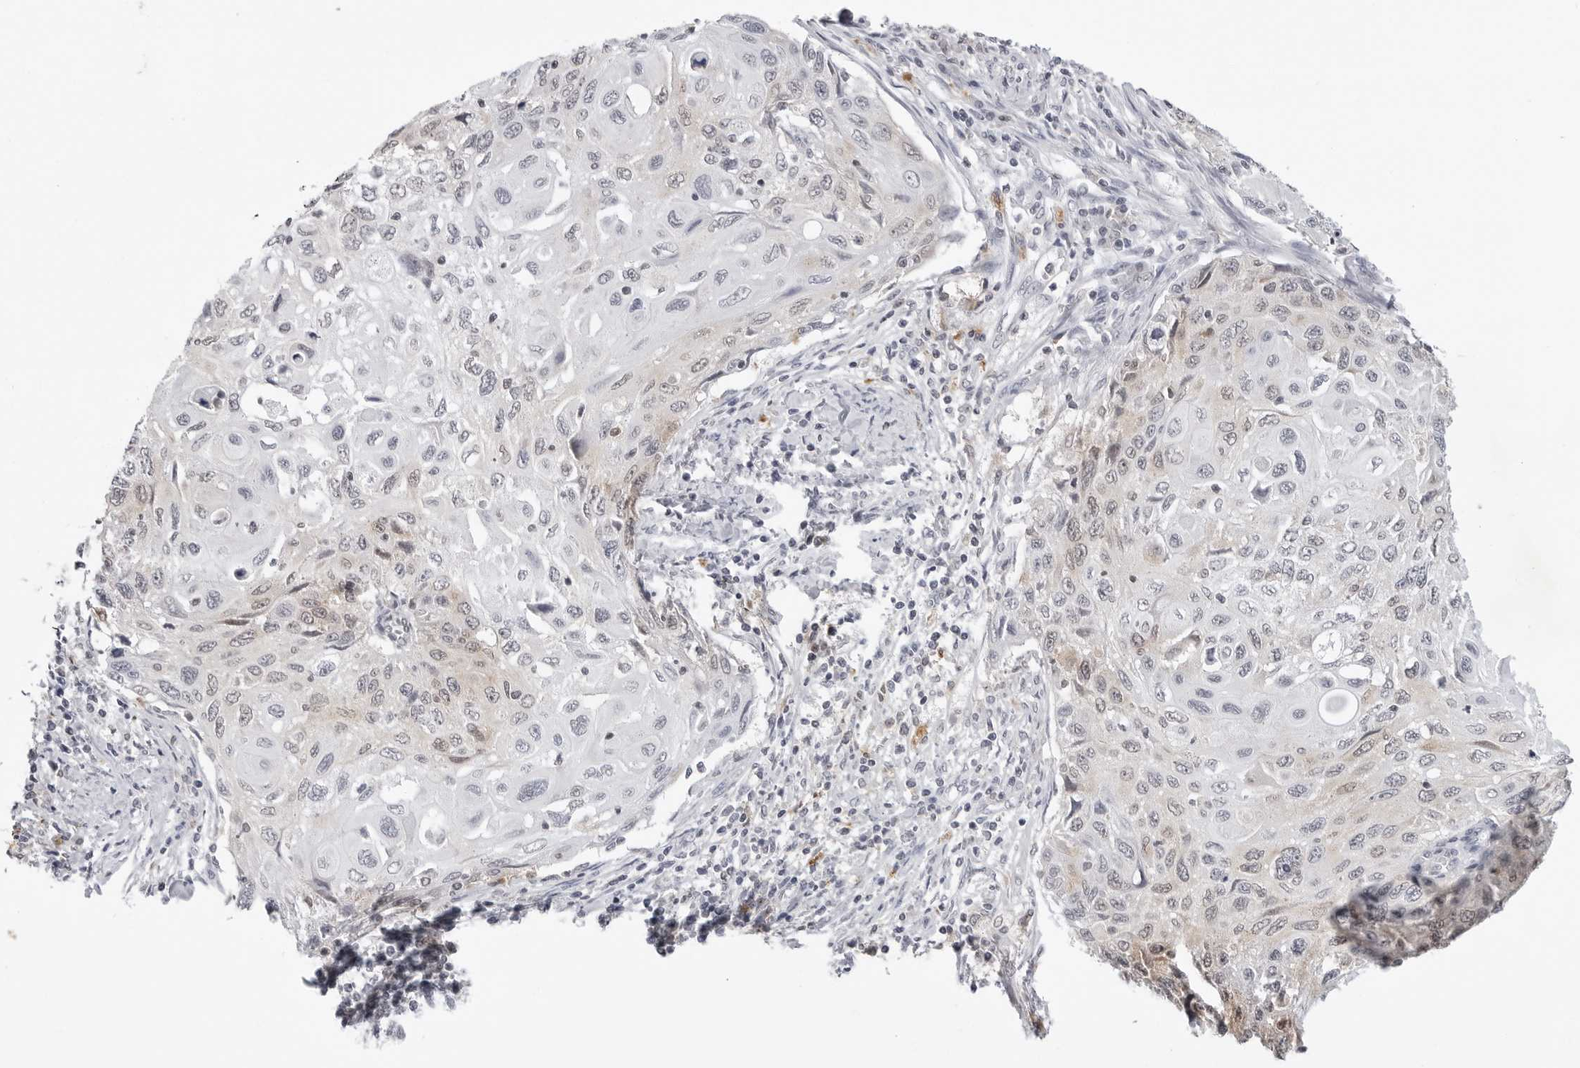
{"staining": {"intensity": "weak", "quantity": "<25%", "location": "cytoplasmic/membranous"}, "tissue": "cervical cancer", "cell_type": "Tumor cells", "image_type": "cancer", "snomed": [{"axis": "morphology", "description": "Squamous cell carcinoma, NOS"}, {"axis": "topography", "description": "Cervix"}], "caption": "DAB (3,3'-diaminobenzidine) immunohistochemical staining of cervical cancer displays no significant staining in tumor cells.", "gene": "RRM1", "patient": {"sex": "female", "age": 70}}